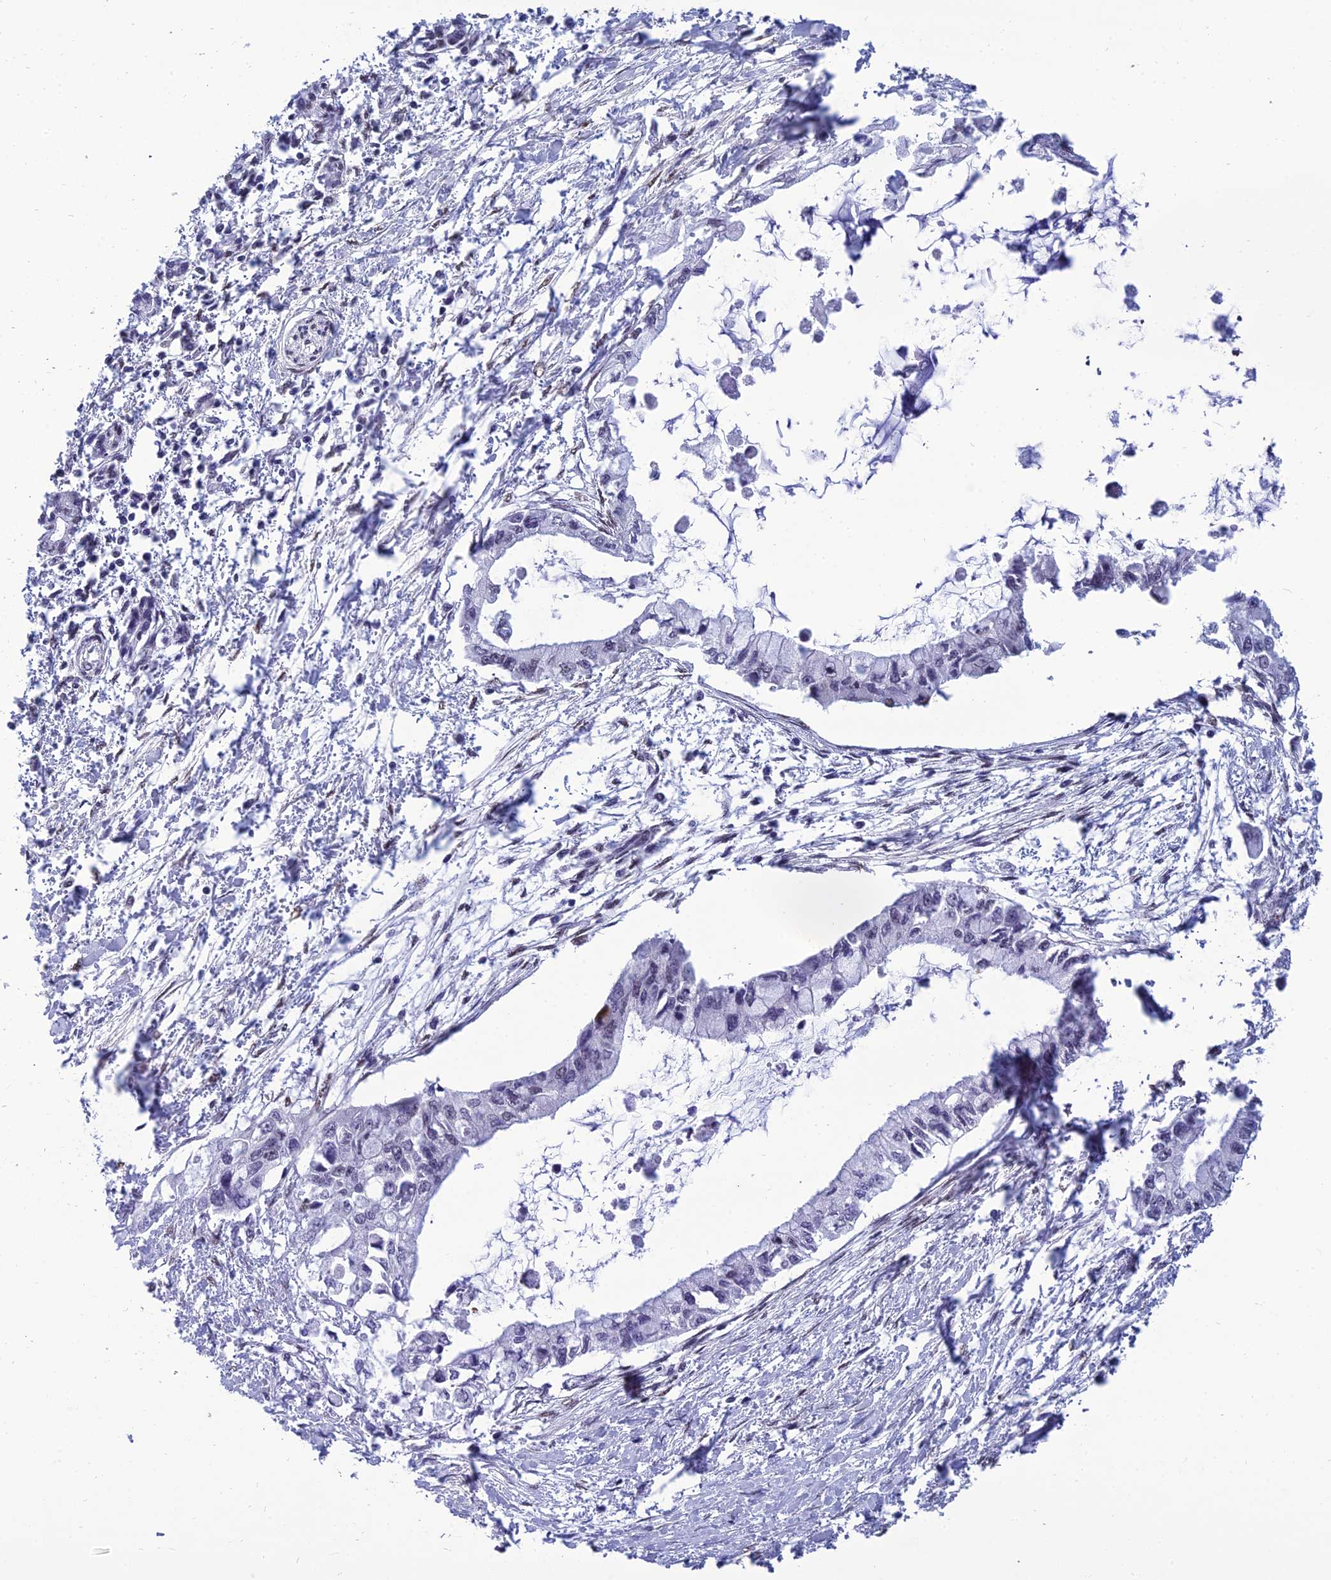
{"staining": {"intensity": "negative", "quantity": "none", "location": "none"}, "tissue": "pancreatic cancer", "cell_type": "Tumor cells", "image_type": "cancer", "snomed": [{"axis": "morphology", "description": "Adenocarcinoma, NOS"}, {"axis": "topography", "description": "Pancreas"}], "caption": "DAB immunohistochemical staining of human pancreatic cancer displays no significant positivity in tumor cells.", "gene": "RSRC1", "patient": {"sex": "male", "age": 48}}